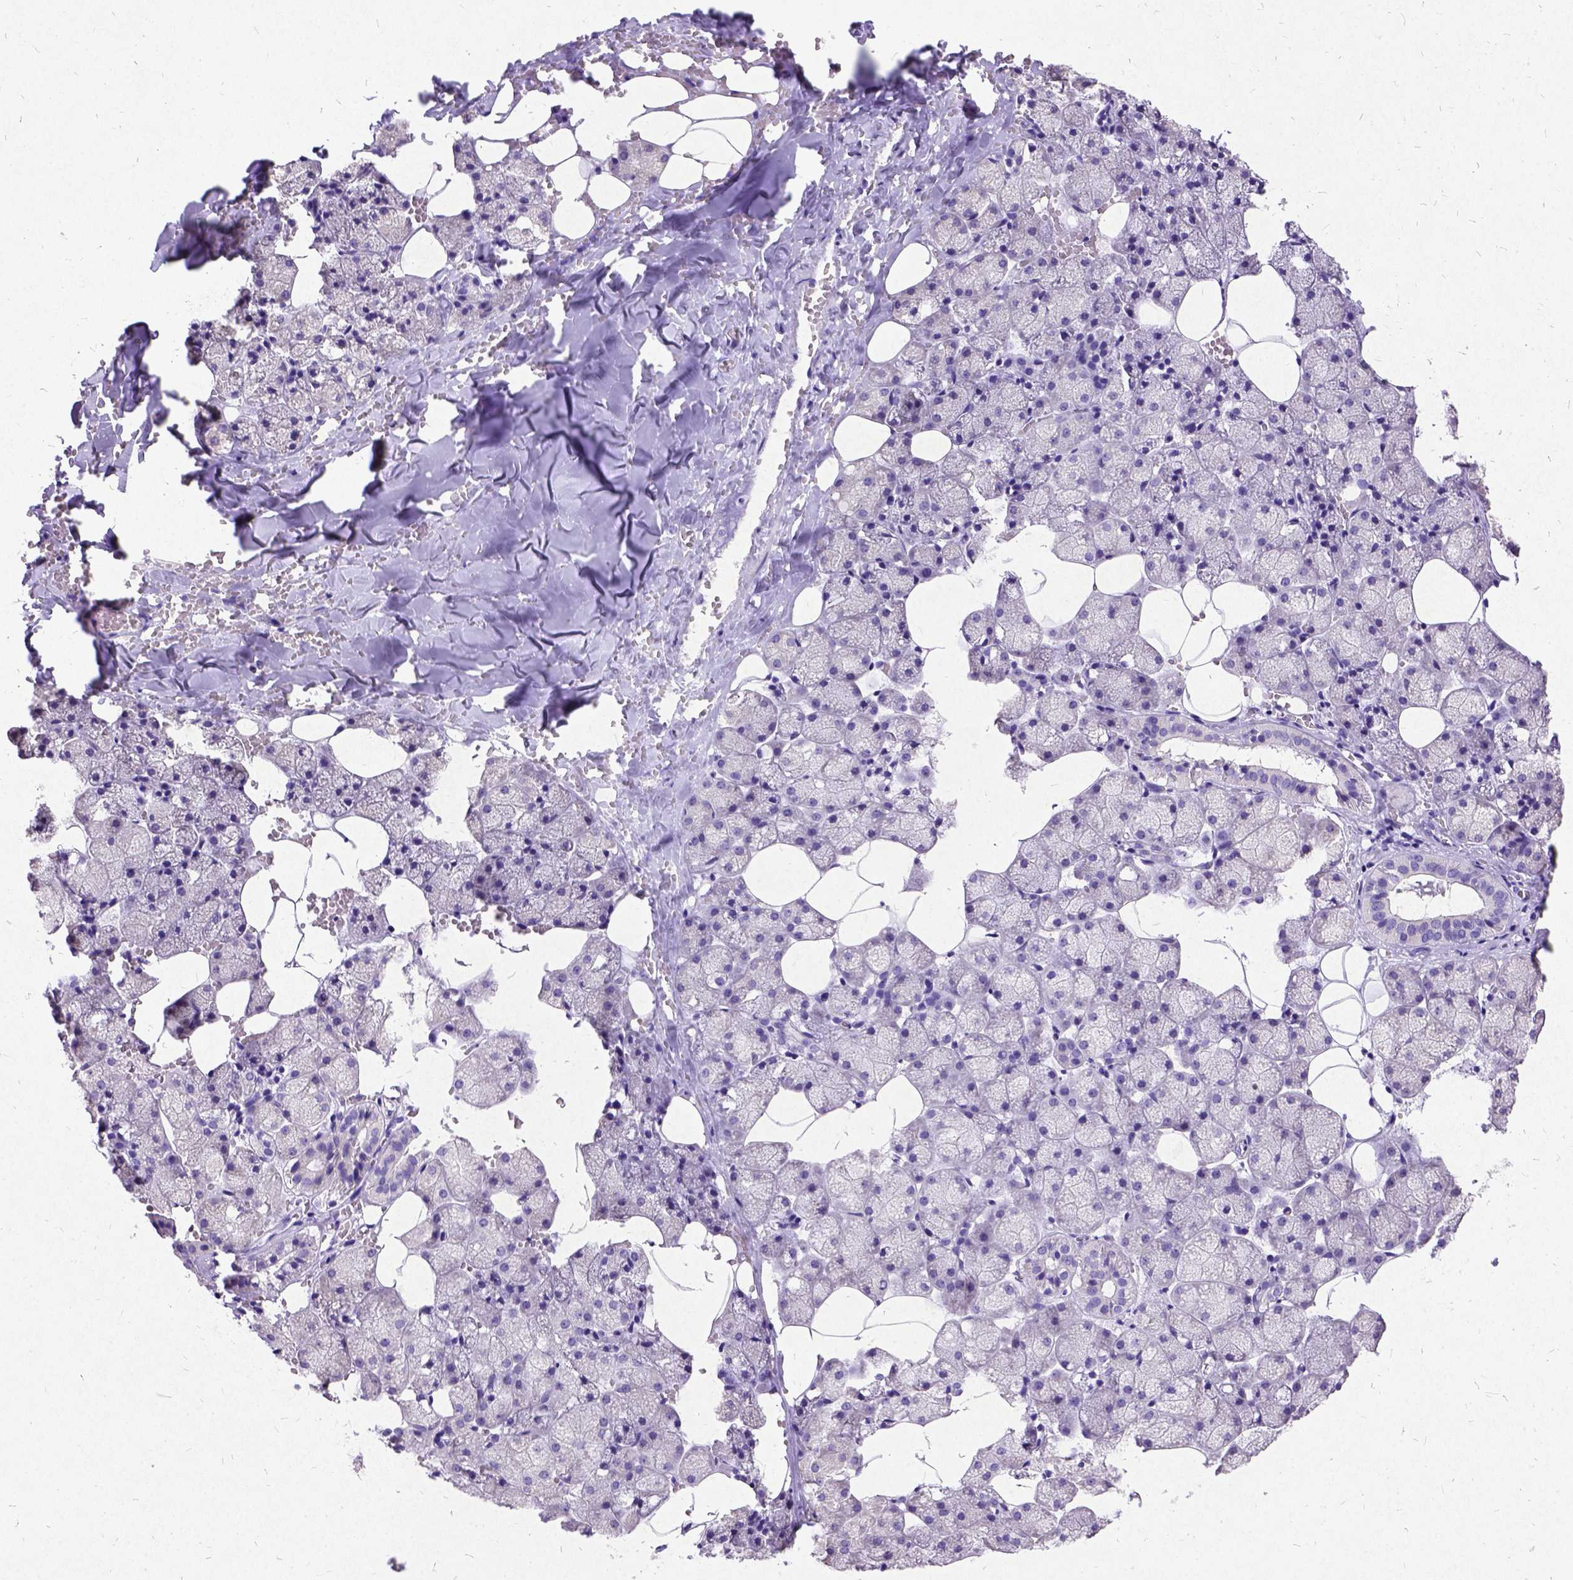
{"staining": {"intensity": "weak", "quantity": "<25%", "location": "cytoplasmic/membranous"}, "tissue": "salivary gland", "cell_type": "Glandular cells", "image_type": "normal", "snomed": [{"axis": "morphology", "description": "Normal tissue, NOS"}, {"axis": "topography", "description": "Salivary gland"}, {"axis": "topography", "description": "Peripheral nerve tissue"}], "caption": "Glandular cells are negative for protein expression in benign human salivary gland. (DAB (3,3'-diaminobenzidine) IHC visualized using brightfield microscopy, high magnification).", "gene": "NEUROD4", "patient": {"sex": "male", "age": 38}}